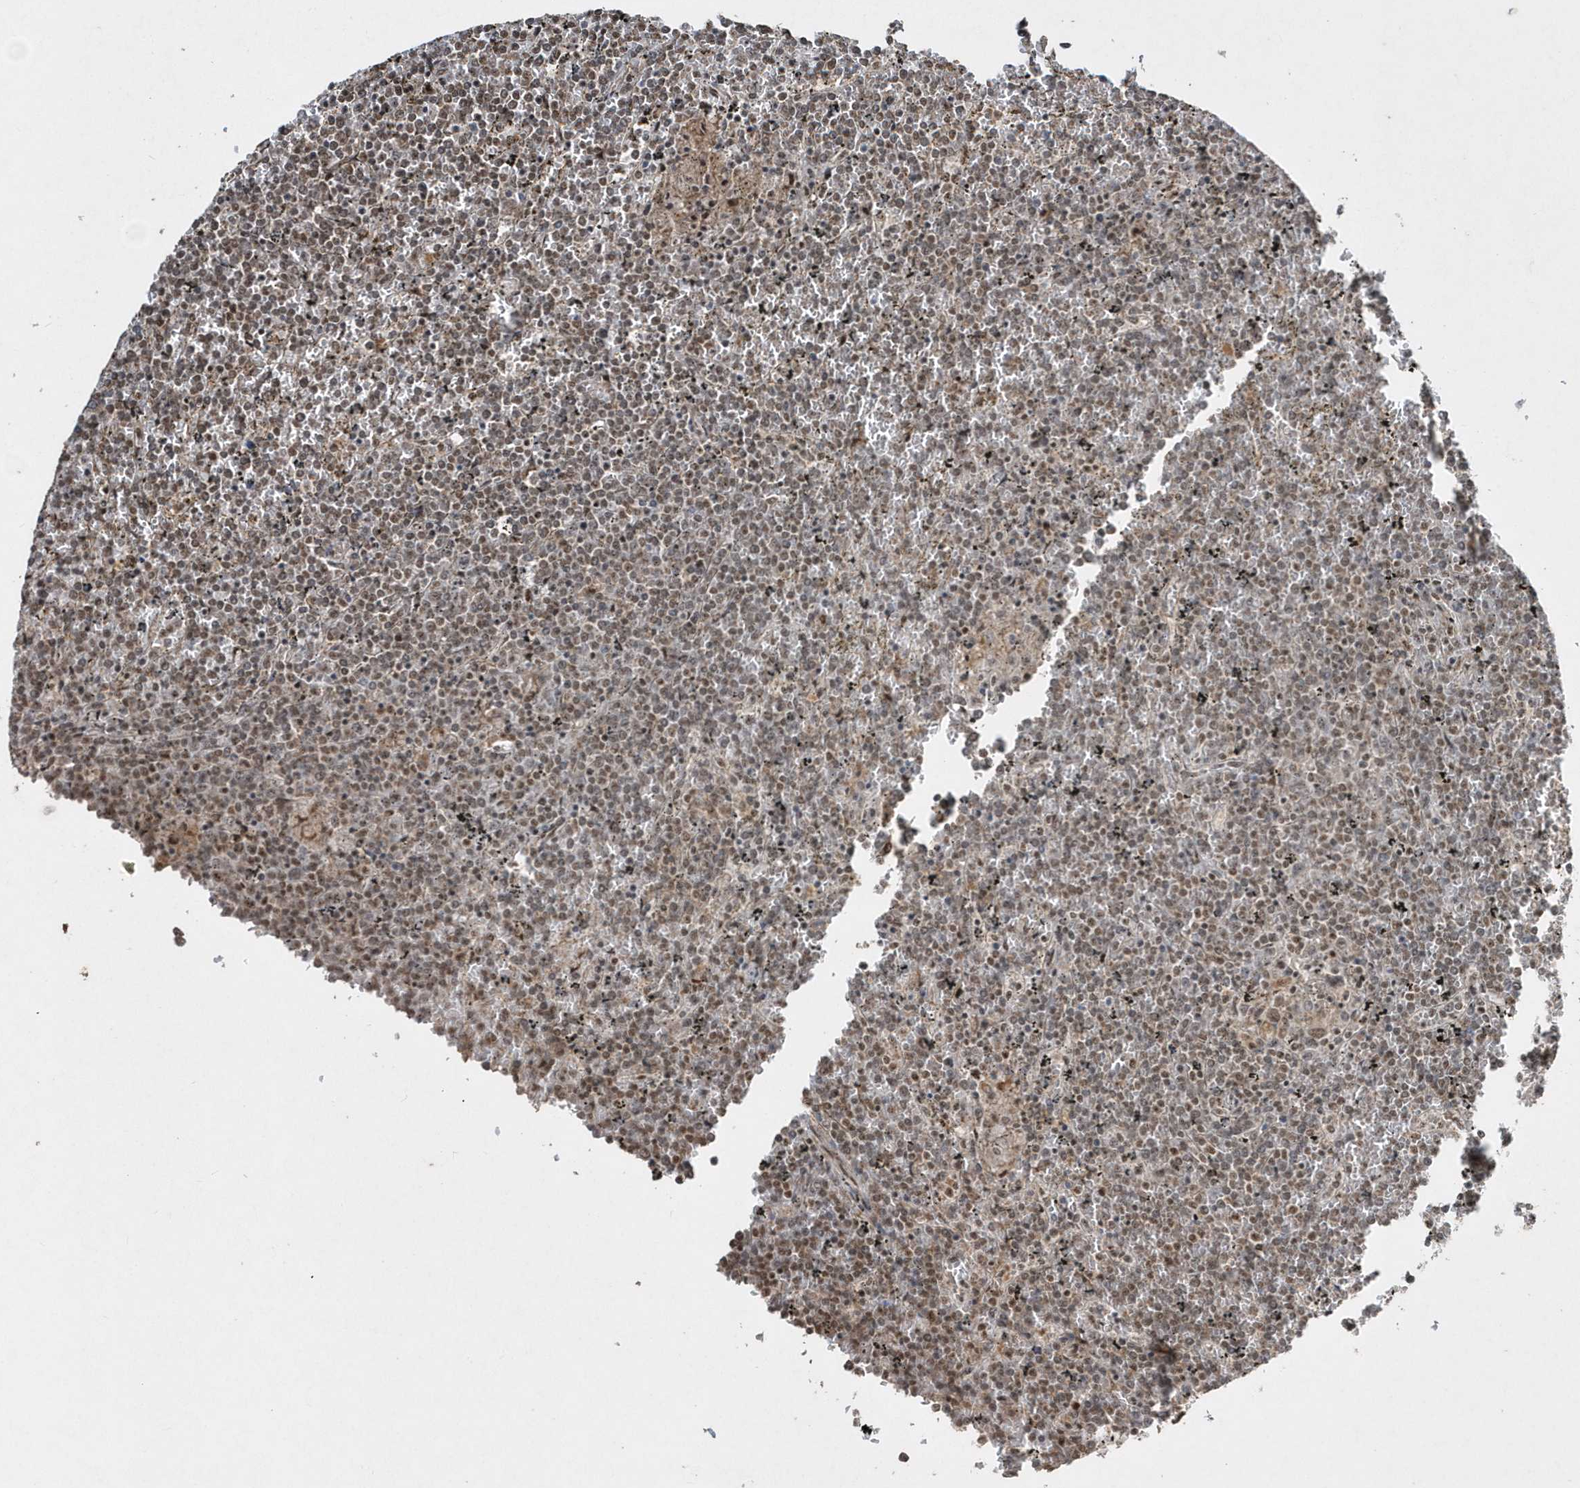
{"staining": {"intensity": "moderate", "quantity": "25%-75%", "location": "nuclear"}, "tissue": "lymphoma", "cell_type": "Tumor cells", "image_type": "cancer", "snomed": [{"axis": "morphology", "description": "Malignant lymphoma, non-Hodgkin's type, Low grade"}, {"axis": "topography", "description": "Spleen"}], "caption": "Immunohistochemical staining of human lymphoma exhibits medium levels of moderate nuclear expression in approximately 25%-75% of tumor cells. Nuclei are stained in blue.", "gene": "POLR3B", "patient": {"sex": "female", "age": 19}}